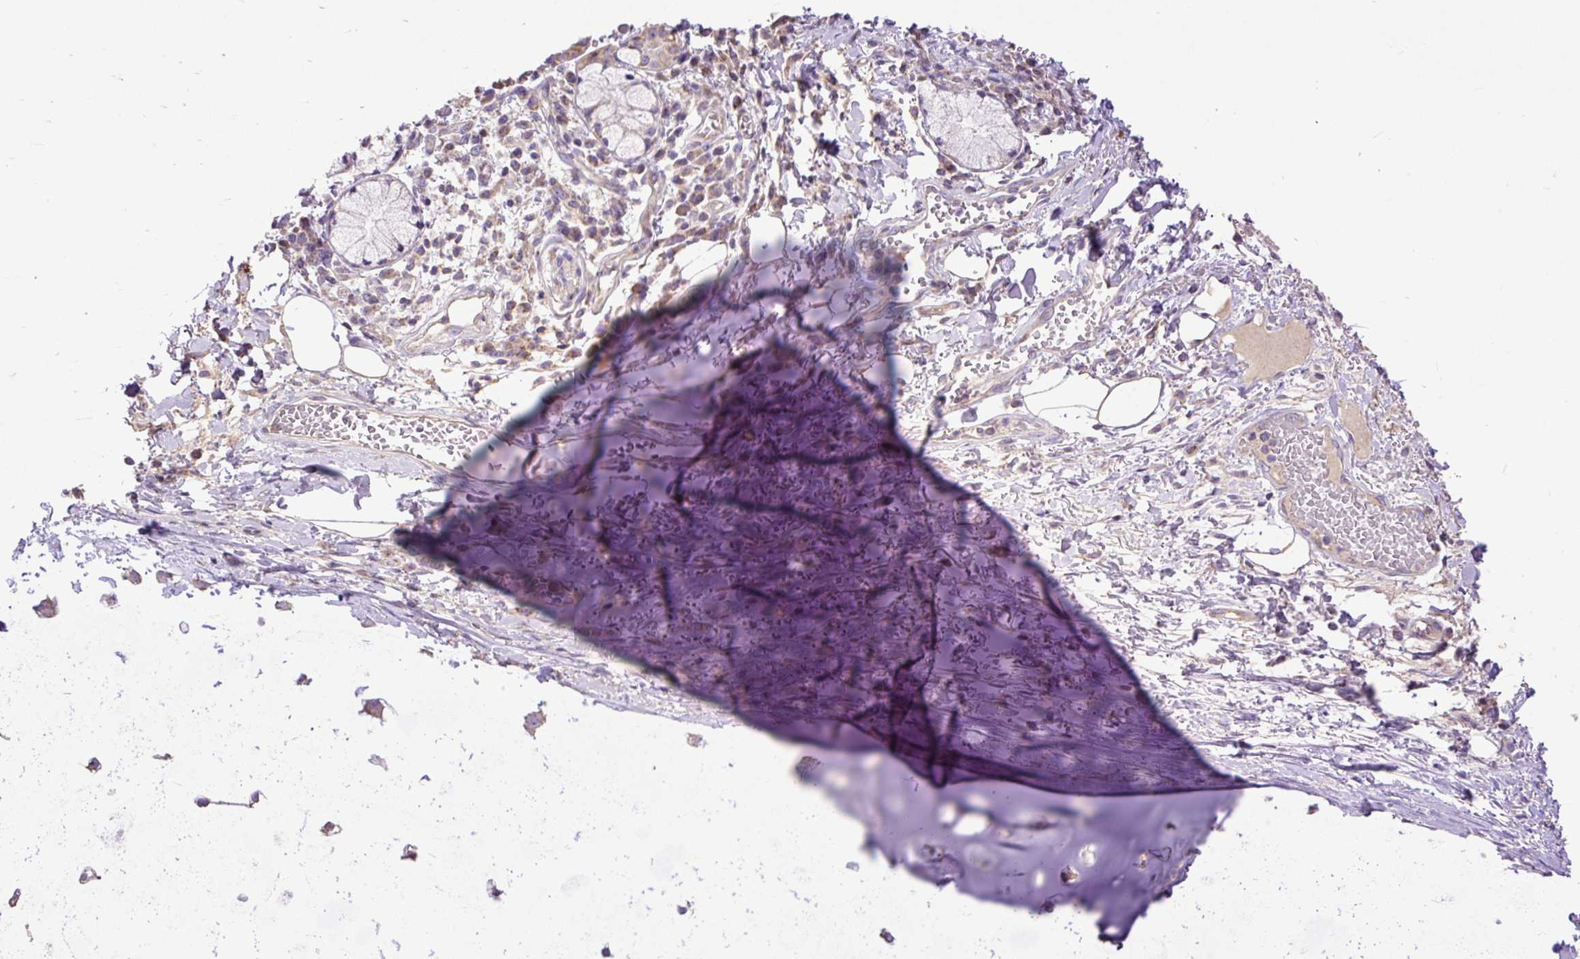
{"staining": {"intensity": "negative", "quantity": "none", "location": "none"}, "tissue": "adipose tissue", "cell_type": "Adipocytes", "image_type": "normal", "snomed": [{"axis": "morphology", "description": "Normal tissue, NOS"}, {"axis": "topography", "description": "Cartilage tissue"}, {"axis": "topography", "description": "Bronchus"}], "caption": "IHC of benign adipose tissue exhibits no expression in adipocytes. (Brightfield microscopy of DAB (3,3'-diaminobenzidine) immunohistochemistry (IHC) at high magnification).", "gene": "TOMM40", "patient": {"sex": "male", "age": 56}}